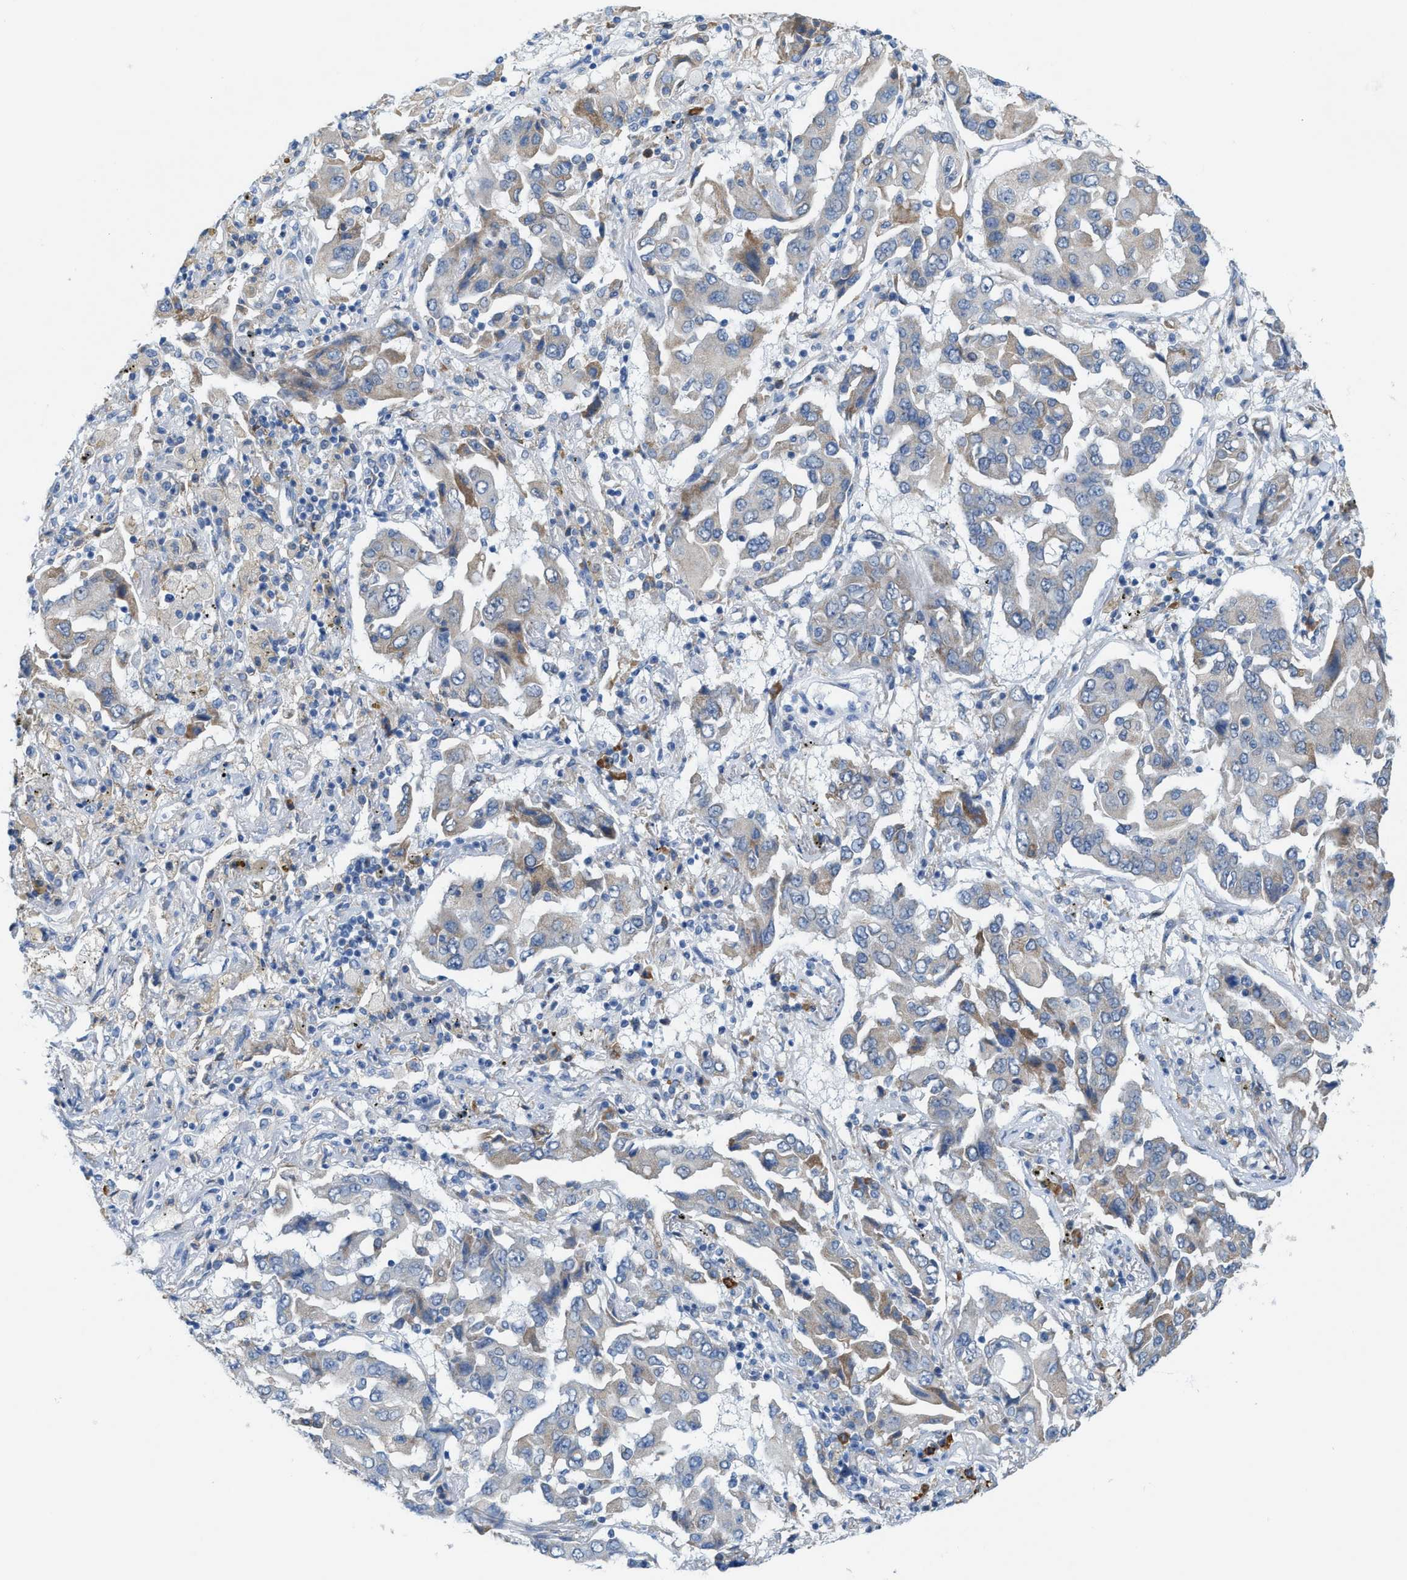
{"staining": {"intensity": "weak", "quantity": "<25%", "location": "cytoplasmic/membranous"}, "tissue": "lung cancer", "cell_type": "Tumor cells", "image_type": "cancer", "snomed": [{"axis": "morphology", "description": "Adenocarcinoma, NOS"}, {"axis": "topography", "description": "Lung"}], "caption": "High magnification brightfield microscopy of lung cancer (adenocarcinoma) stained with DAB (3,3'-diaminobenzidine) (brown) and counterstained with hematoxylin (blue): tumor cells show no significant expression. (Brightfield microscopy of DAB (3,3'-diaminobenzidine) immunohistochemistry at high magnification).", "gene": "KIFC3", "patient": {"sex": "female", "age": 65}}